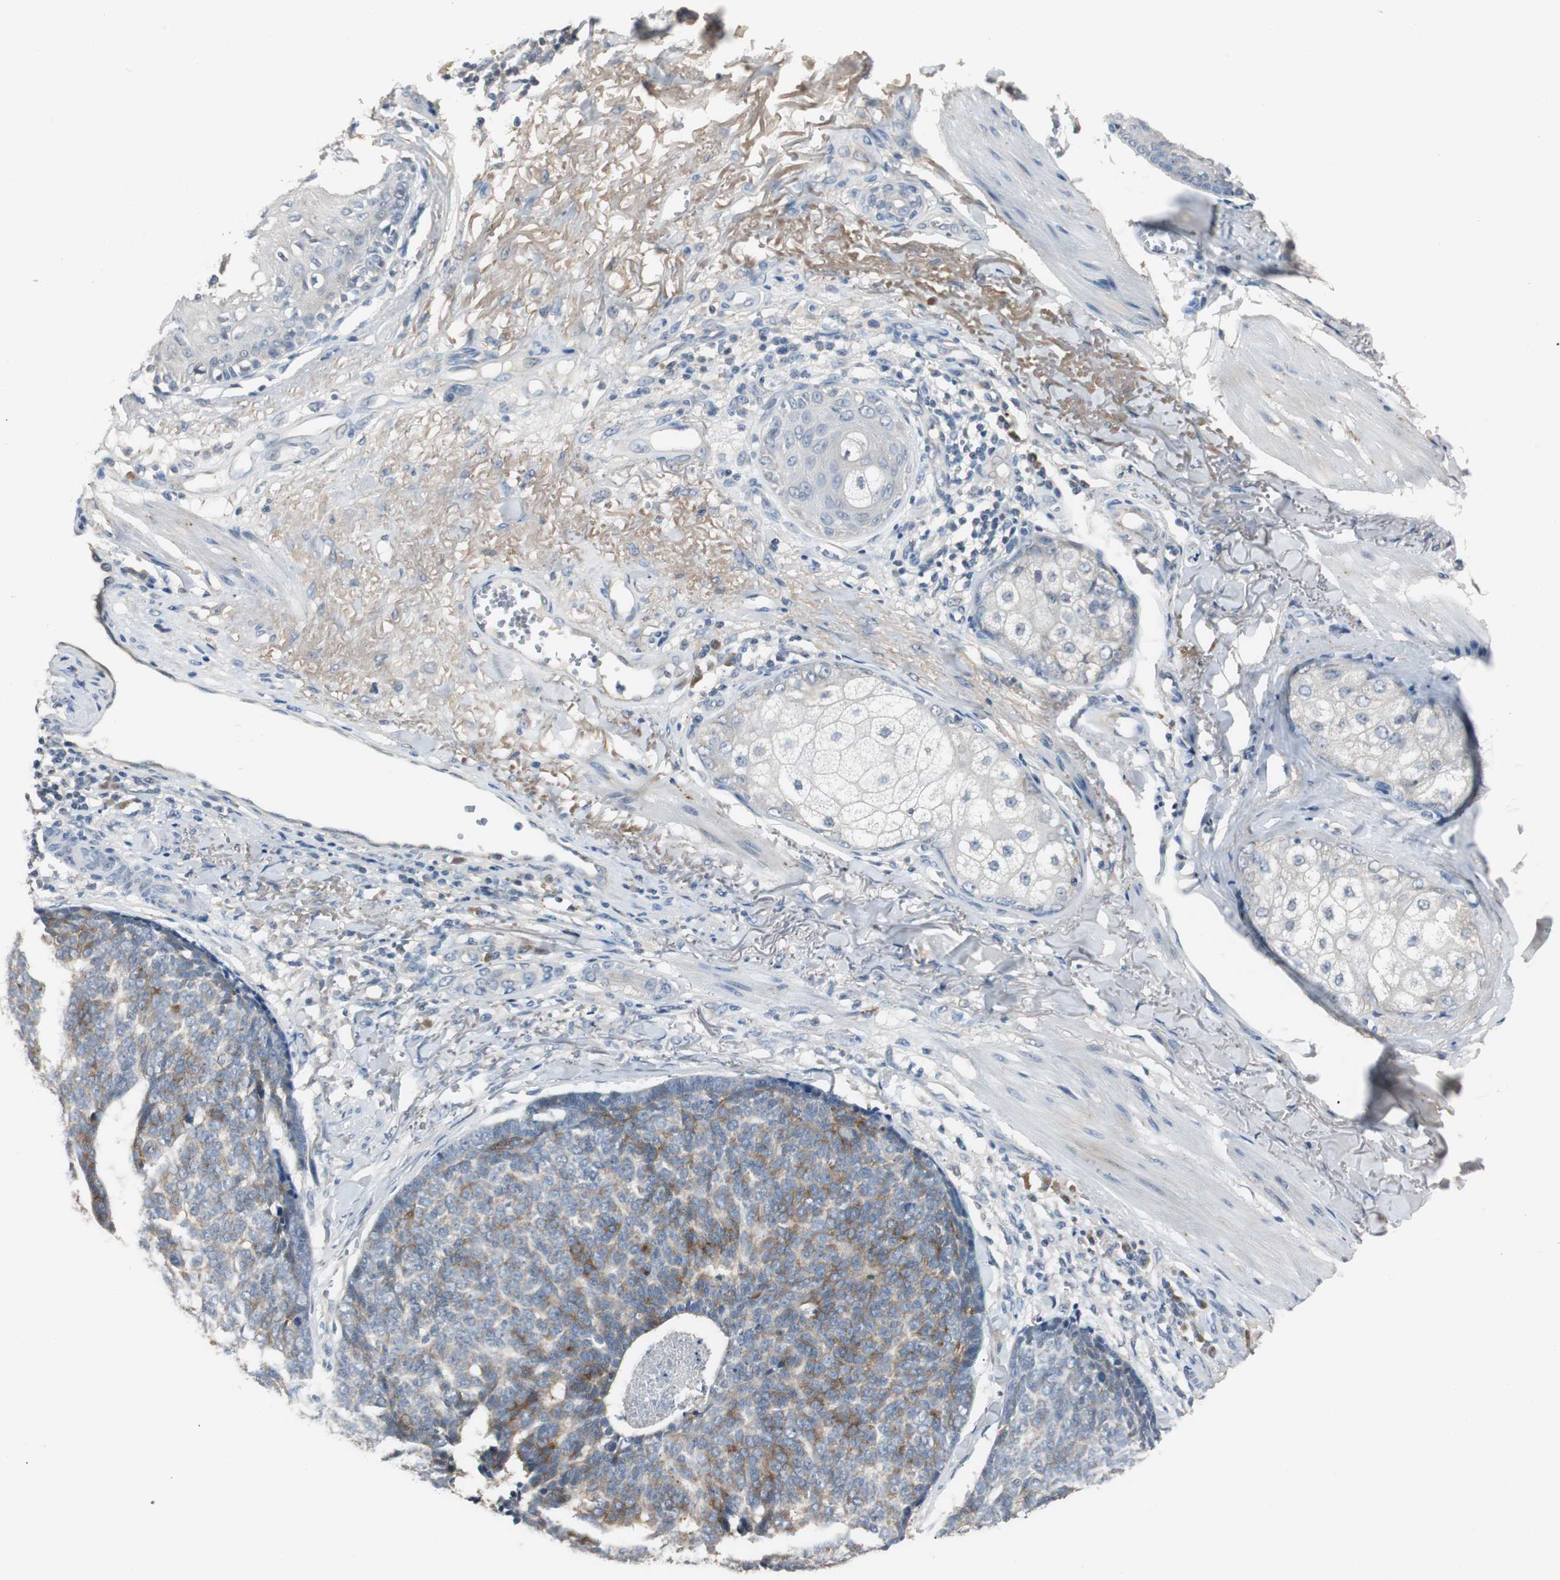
{"staining": {"intensity": "moderate", "quantity": "<25%", "location": "cytoplasmic/membranous"}, "tissue": "skin cancer", "cell_type": "Tumor cells", "image_type": "cancer", "snomed": [{"axis": "morphology", "description": "Basal cell carcinoma"}, {"axis": "topography", "description": "Skin"}], "caption": "Tumor cells exhibit low levels of moderate cytoplasmic/membranous staining in about <25% of cells in human basal cell carcinoma (skin). The protein of interest is shown in brown color, while the nuclei are stained blue.", "gene": "PTPRN2", "patient": {"sex": "male", "age": 84}}